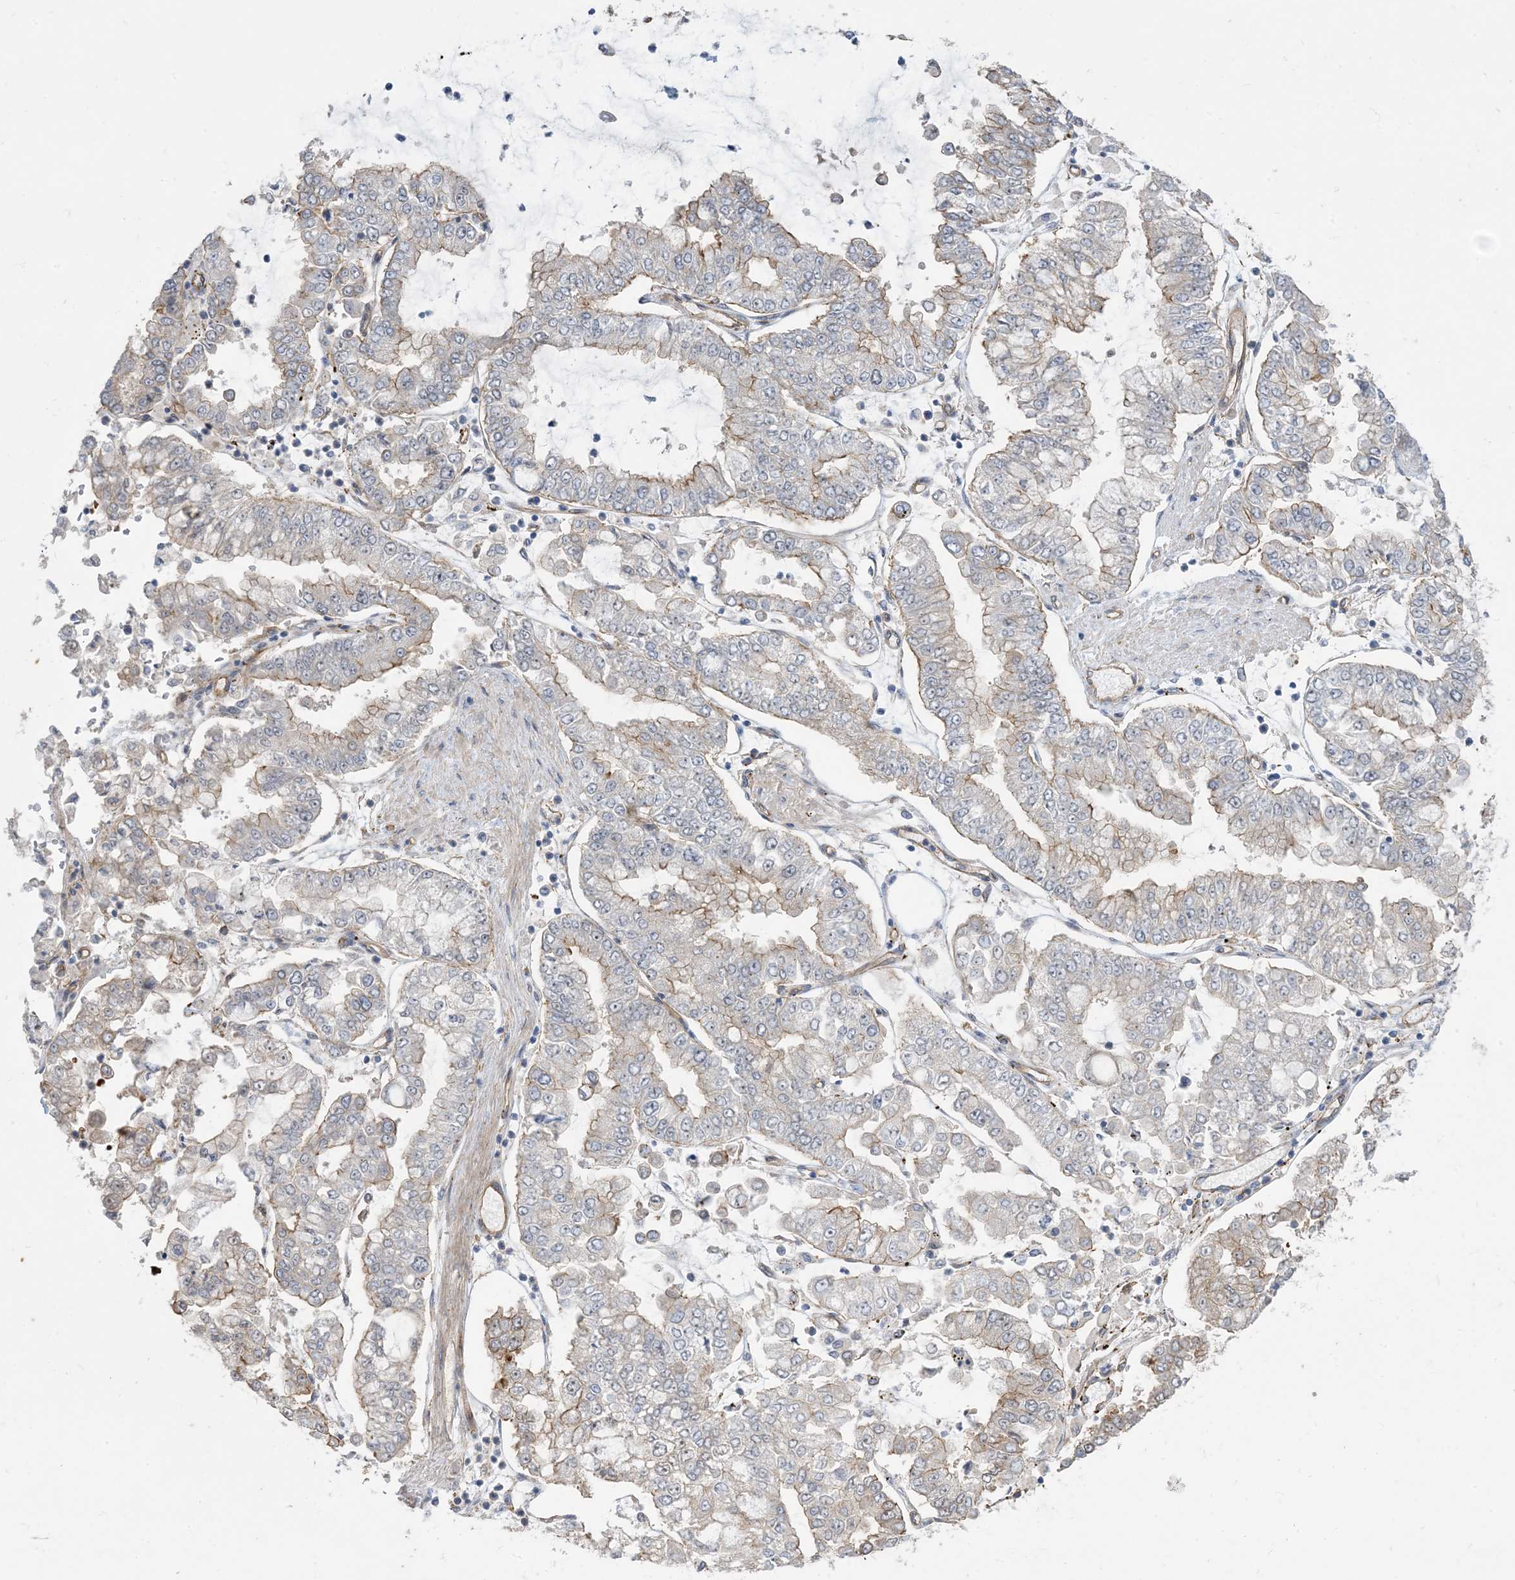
{"staining": {"intensity": "moderate", "quantity": "<25%", "location": "cytoplasmic/membranous"}, "tissue": "stomach cancer", "cell_type": "Tumor cells", "image_type": "cancer", "snomed": [{"axis": "morphology", "description": "Adenocarcinoma, NOS"}, {"axis": "topography", "description": "Stomach"}], "caption": "This histopathology image shows immunohistochemistry staining of human stomach cancer (adenocarcinoma), with low moderate cytoplasmic/membranous staining in approximately <25% of tumor cells.", "gene": "AOC1", "patient": {"sex": "male", "age": 76}}